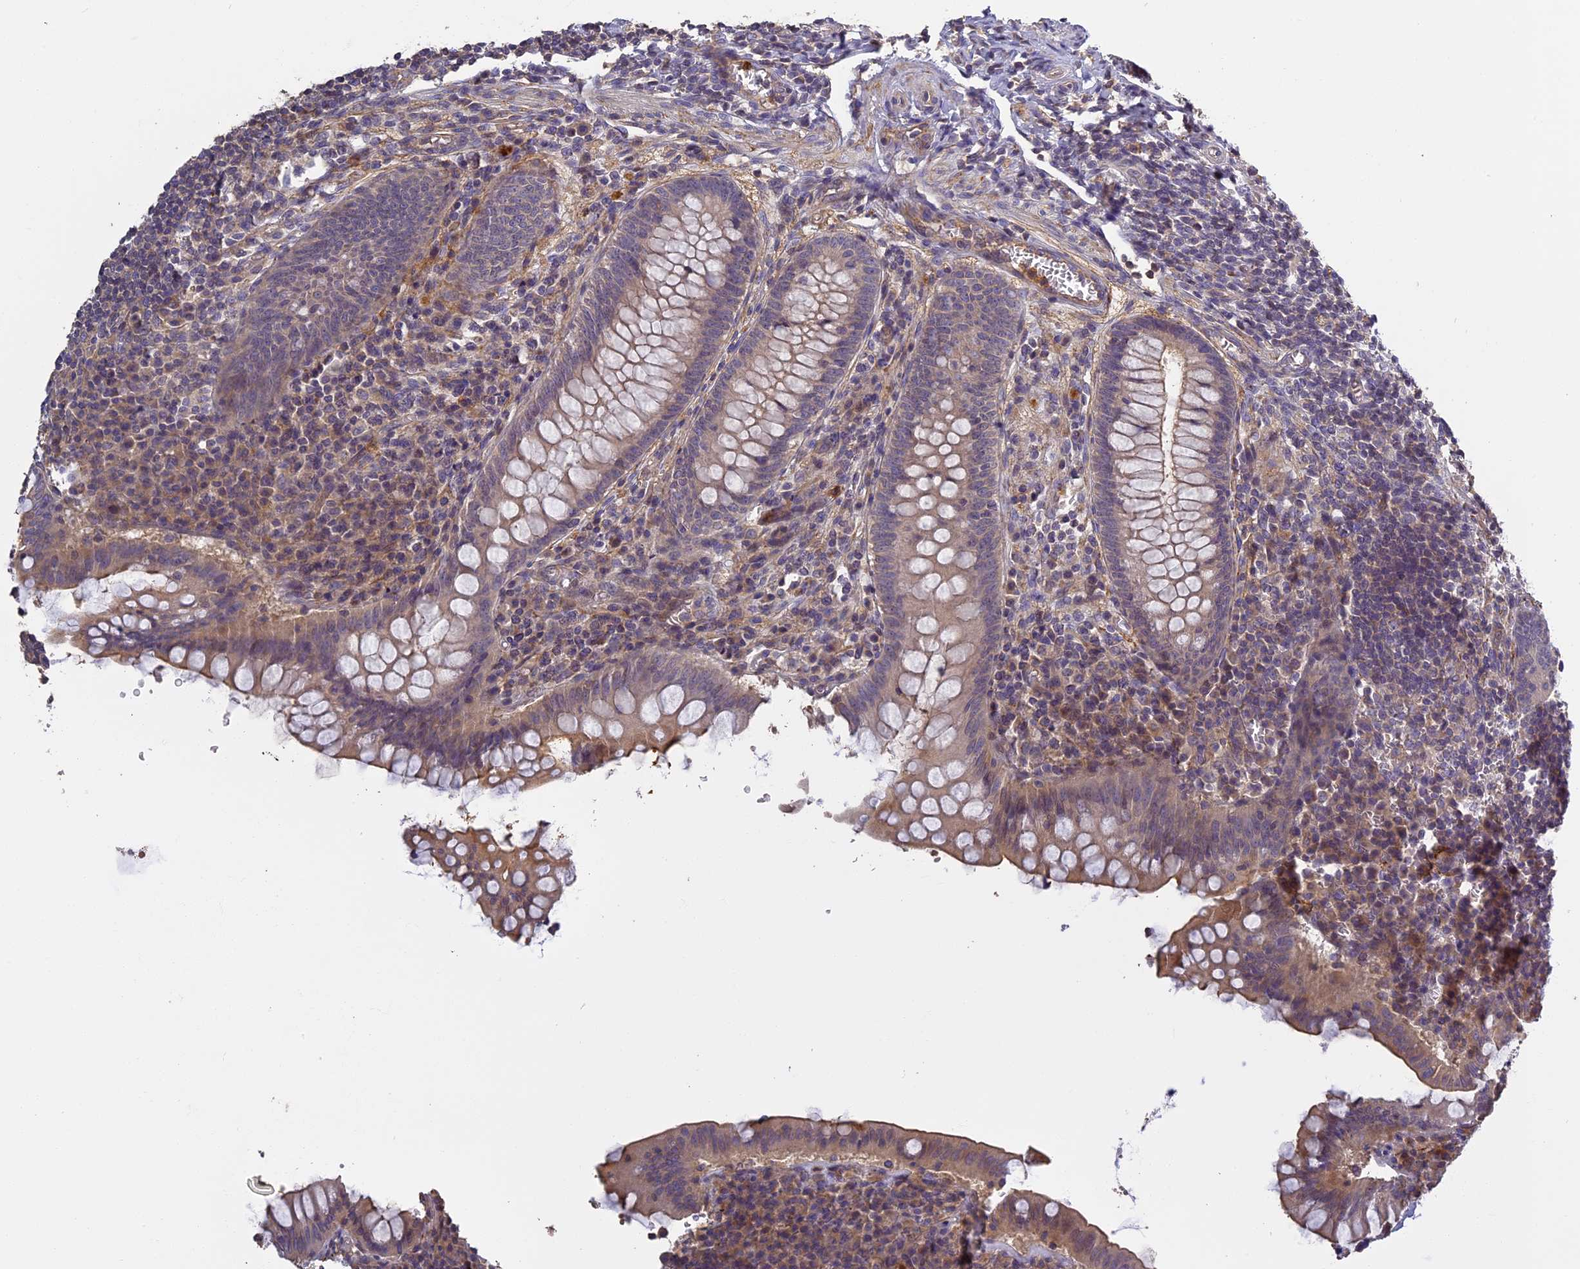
{"staining": {"intensity": "moderate", "quantity": "<25%", "location": "cytoplasmic/membranous"}, "tissue": "appendix", "cell_type": "Glandular cells", "image_type": "normal", "snomed": [{"axis": "morphology", "description": "Normal tissue, NOS"}, {"axis": "topography", "description": "Appendix"}], "caption": "Human appendix stained with a brown dye shows moderate cytoplasmic/membranous positive positivity in about <25% of glandular cells.", "gene": "AP4E1", "patient": {"sex": "female", "age": 33}}